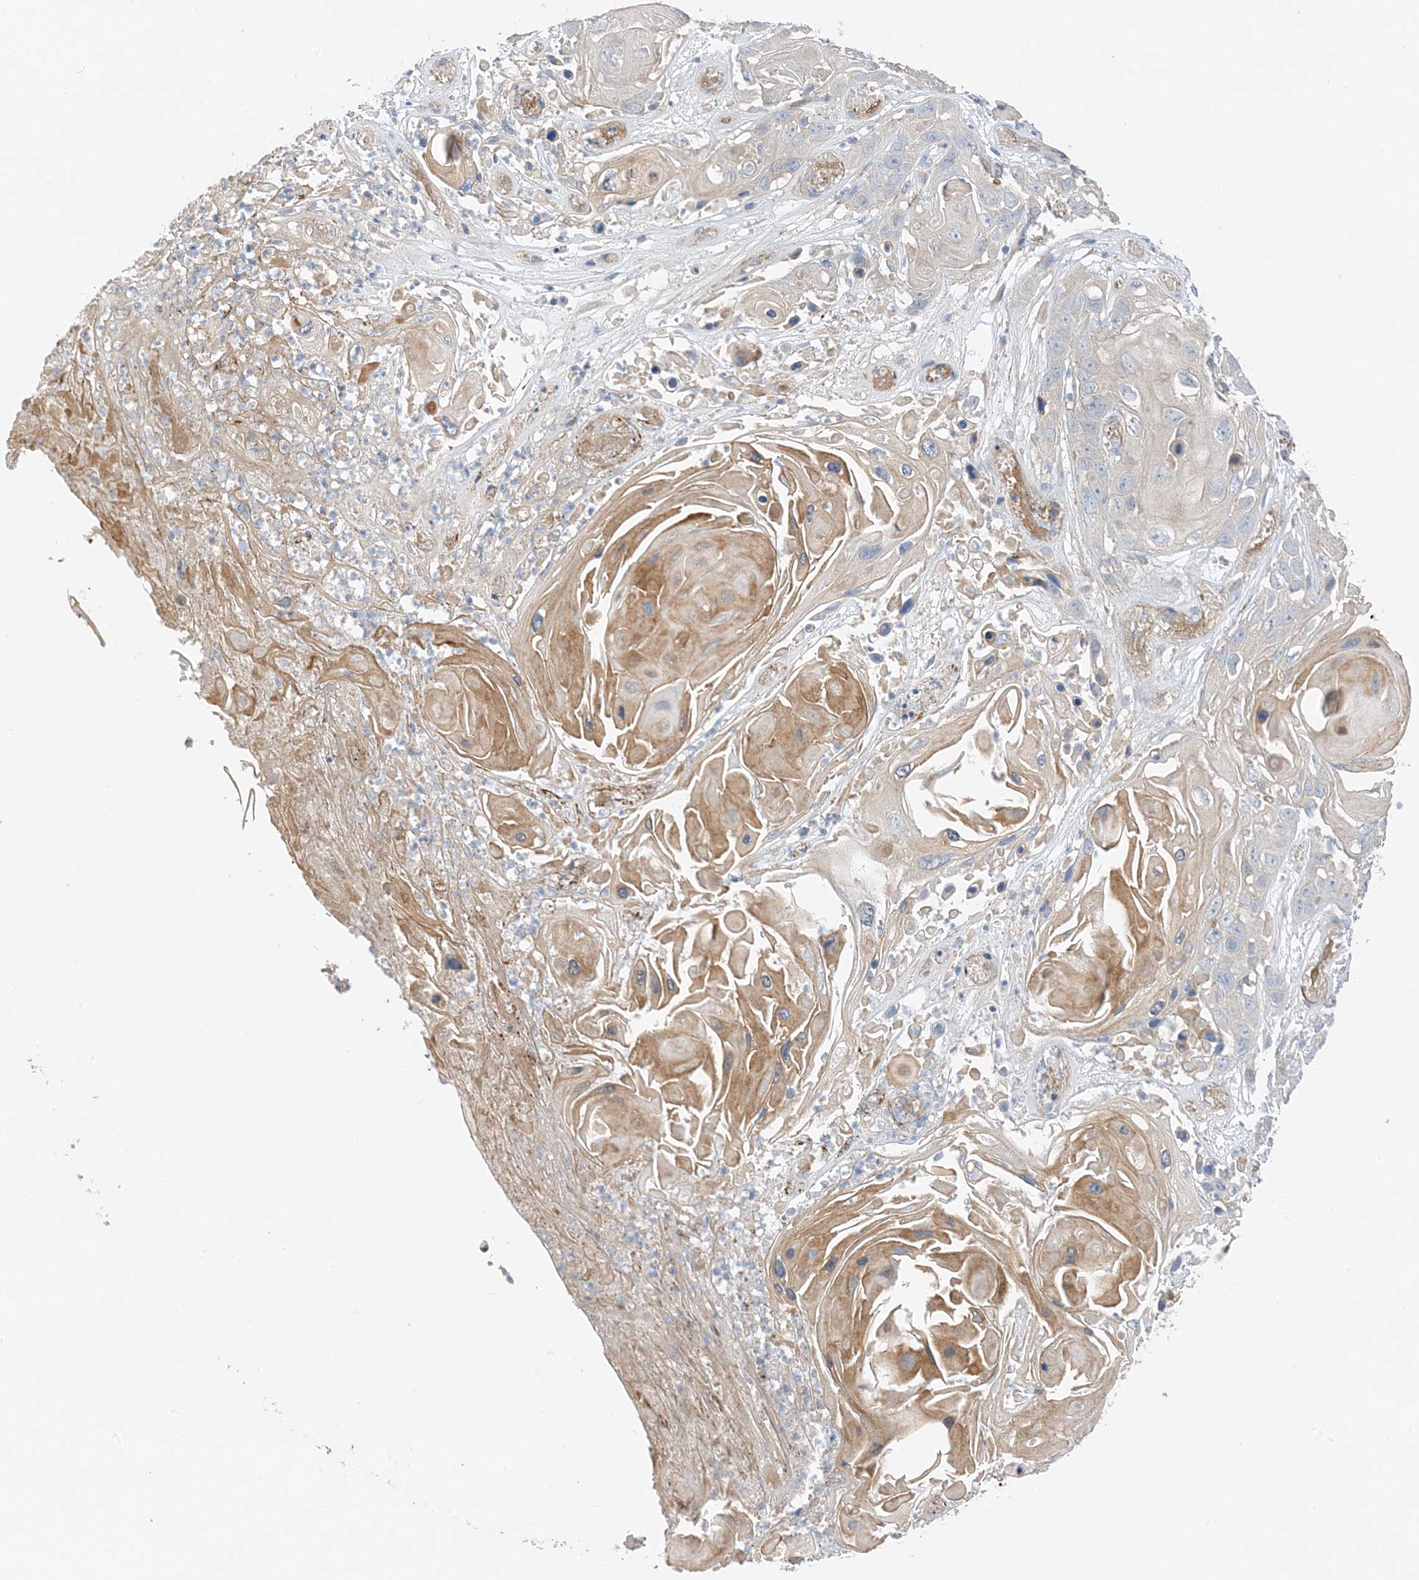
{"staining": {"intensity": "negative", "quantity": "none", "location": "none"}, "tissue": "skin cancer", "cell_type": "Tumor cells", "image_type": "cancer", "snomed": [{"axis": "morphology", "description": "Squamous cell carcinoma, NOS"}, {"axis": "topography", "description": "Skin"}], "caption": "This is an immunohistochemistry (IHC) micrograph of squamous cell carcinoma (skin). There is no positivity in tumor cells.", "gene": "KIFBP", "patient": {"sex": "male", "age": 55}}